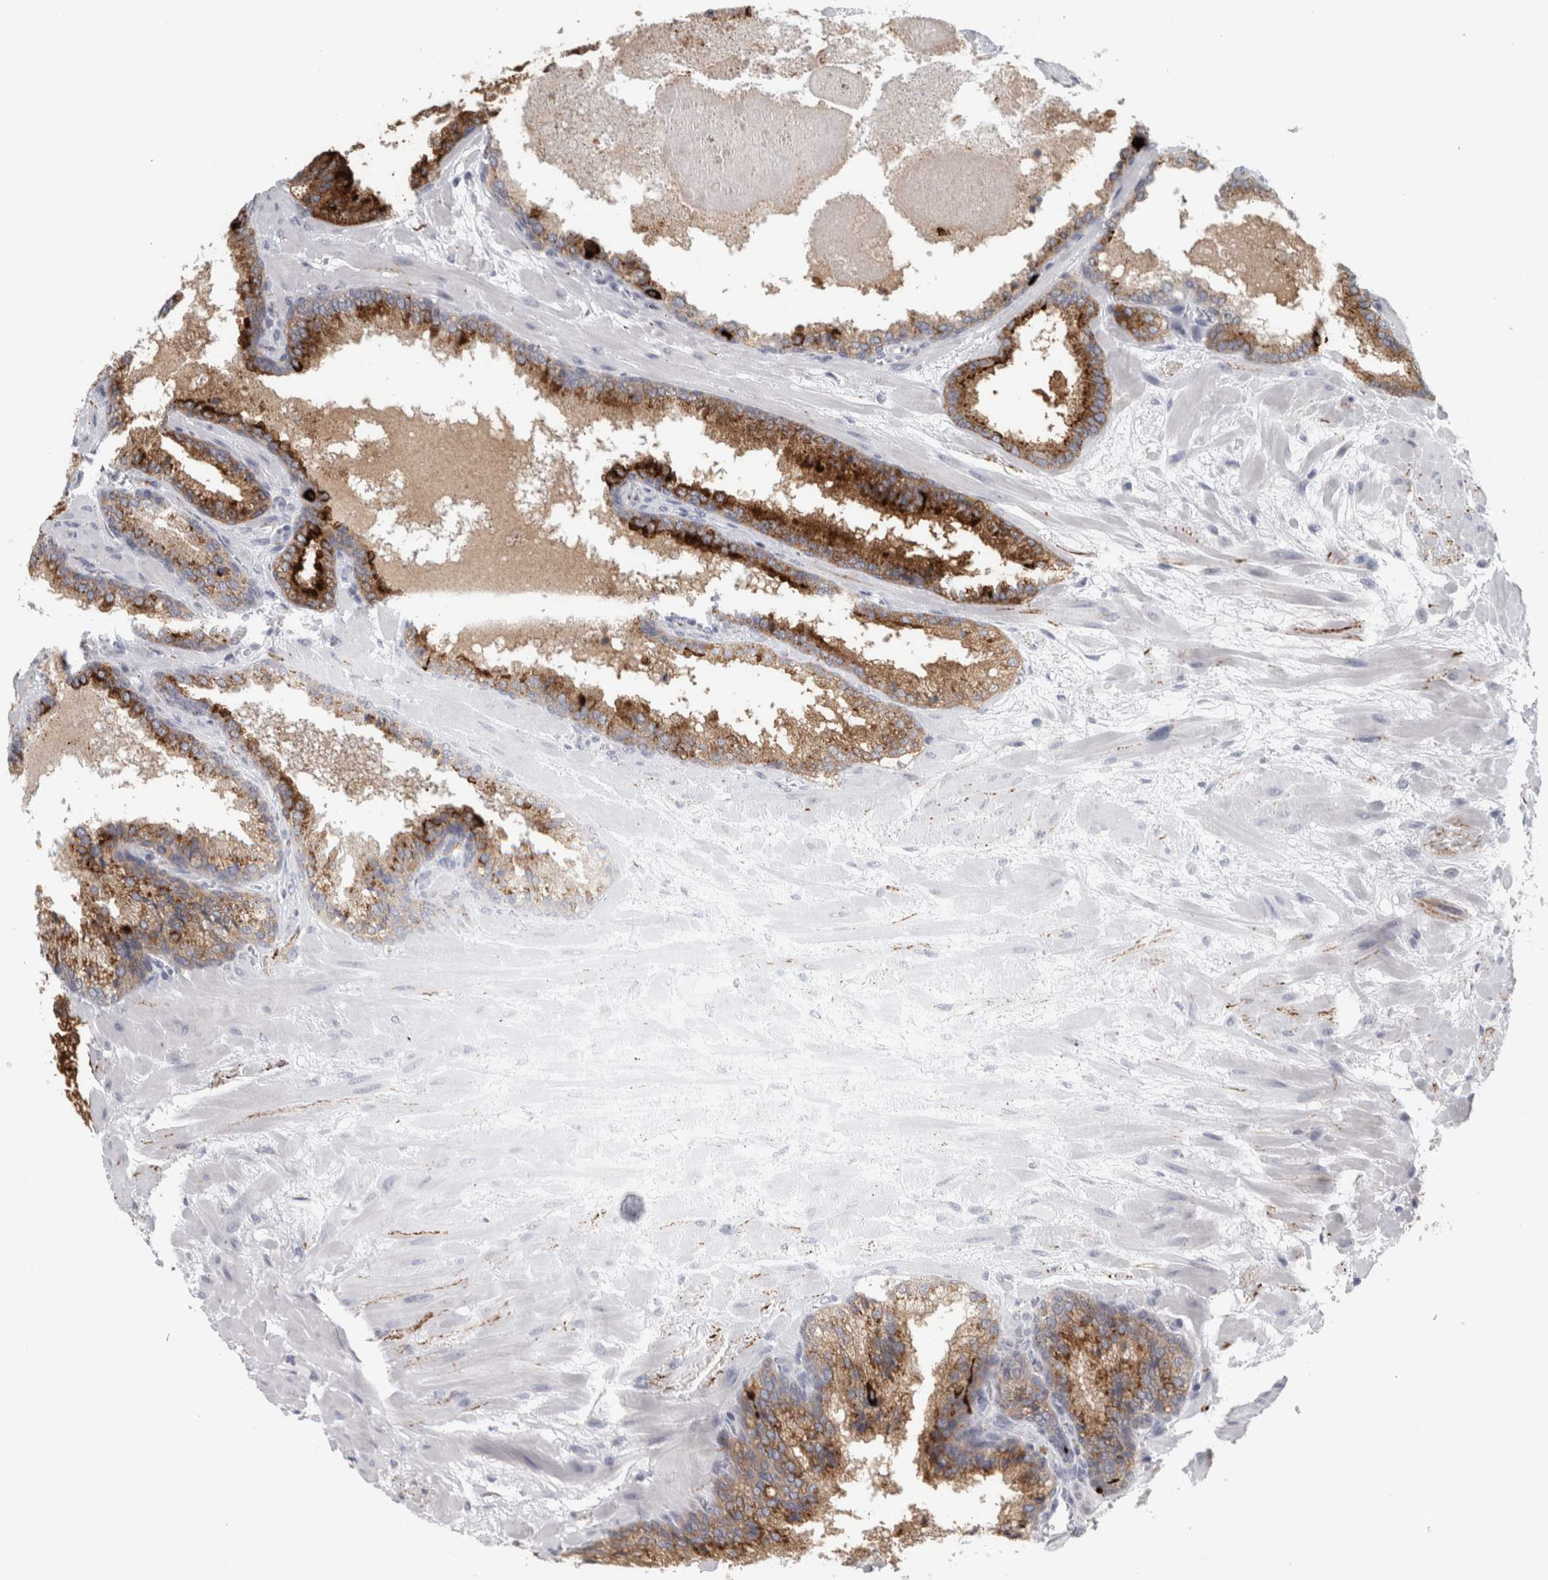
{"staining": {"intensity": "moderate", "quantity": ">75%", "location": "cytoplasmic/membranous"}, "tissue": "prostate cancer", "cell_type": "Tumor cells", "image_type": "cancer", "snomed": [{"axis": "morphology", "description": "Adenocarcinoma, Low grade"}, {"axis": "topography", "description": "Prostate"}], "caption": "Protein expression analysis of prostate cancer (low-grade adenocarcinoma) reveals moderate cytoplasmic/membranous positivity in approximately >75% of tumor cells. (brown staining indicates protein expression, while blue staining denotes nuclei).", "gene": "CPE", "patient": {"sex": "male", "age": 63}}